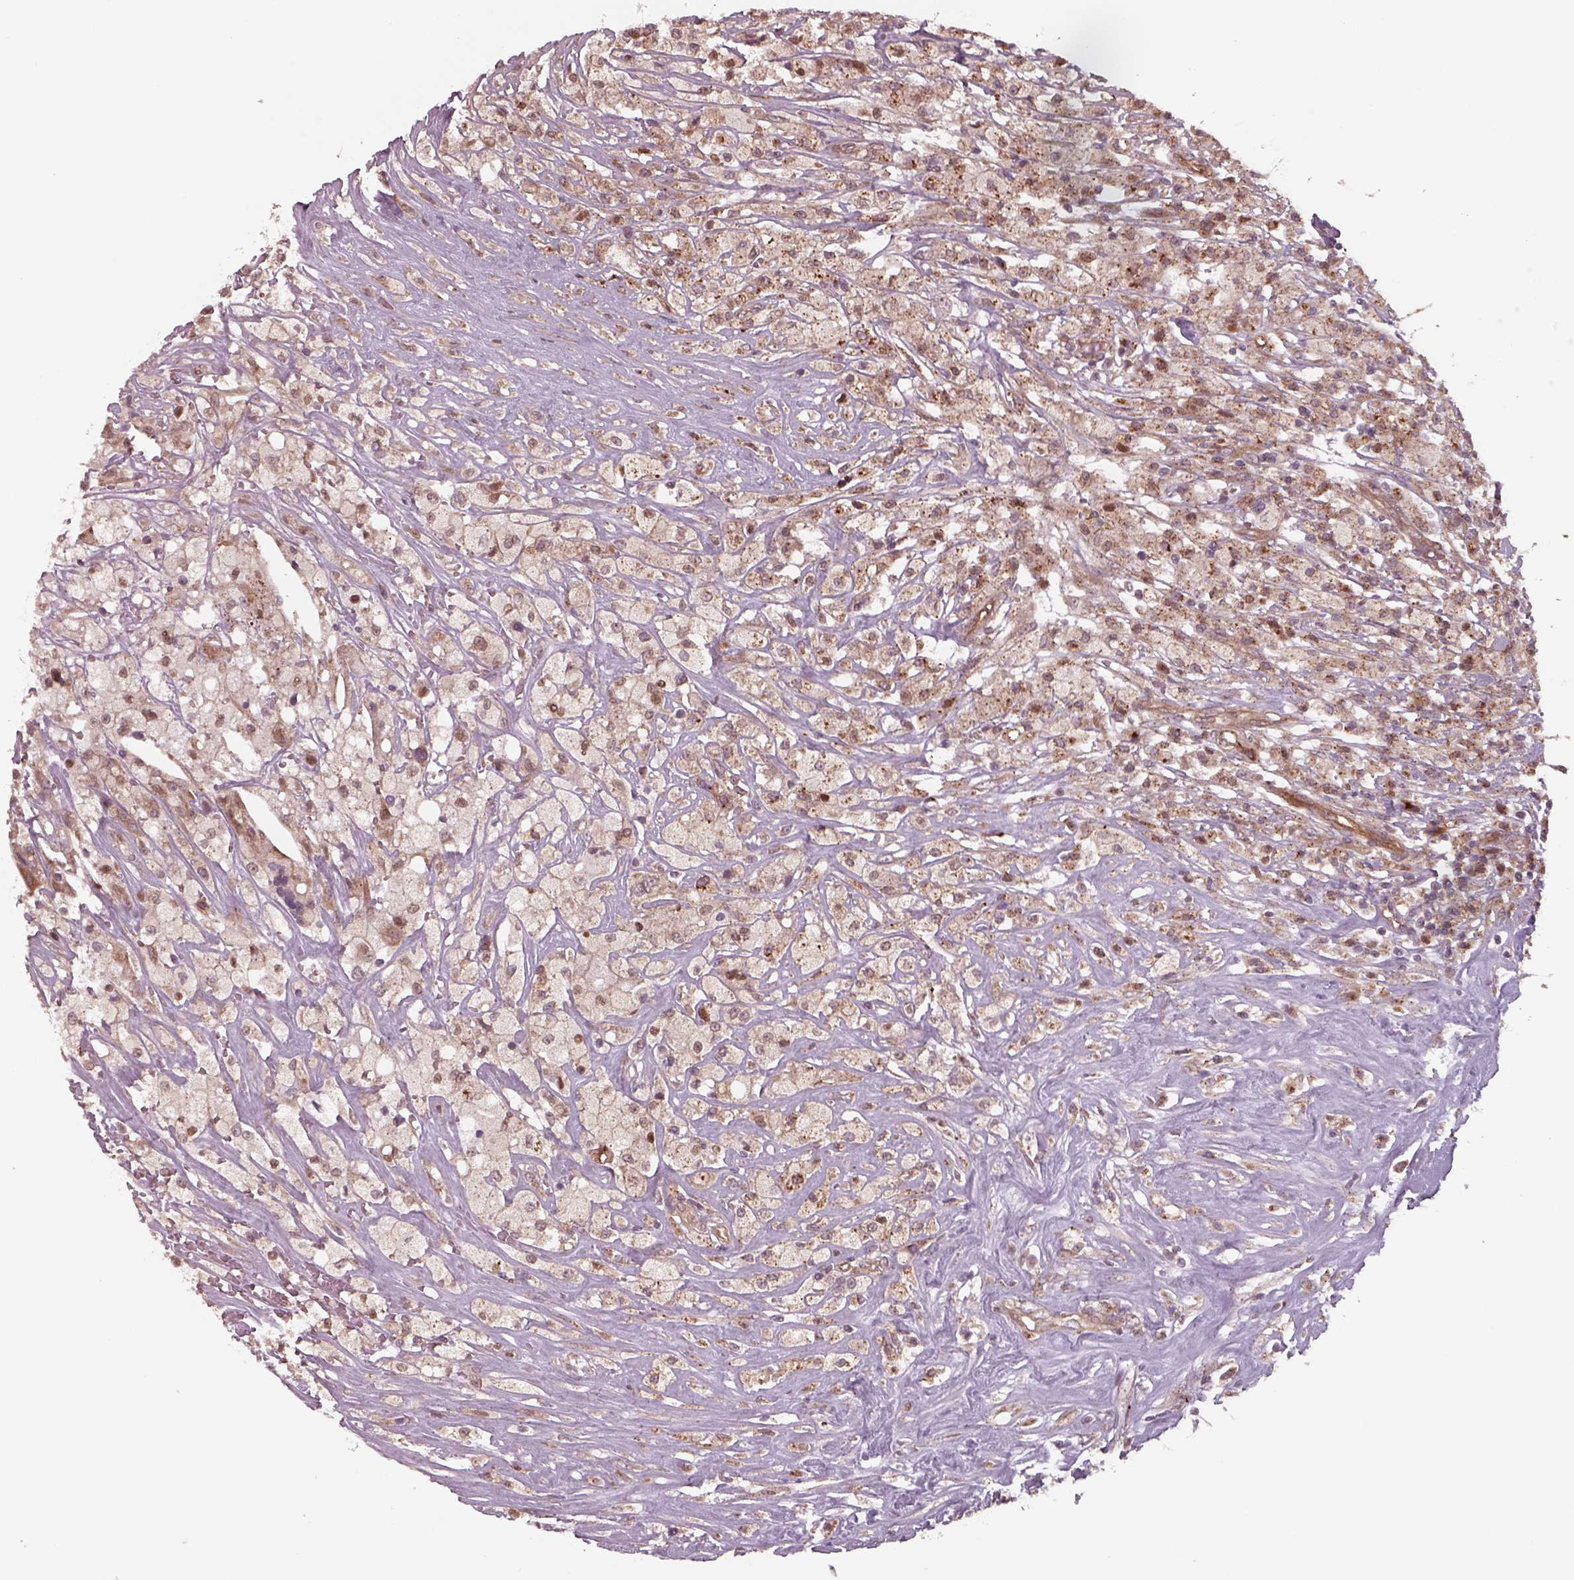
{"staining": {"intensity": "strong", "quantity": ">75%", "location": "cytoplasmic/membranous"}, "tissue": "testis cancer", "cell_type": "Tumor cells", "image_type": "cancer", "snomed": [{"axis": "morphology", "description": "Necrosis, NOS"}, {"axis": "morphology", "description": "Carcinoma, Embryonal, NOS"}, {"axis": "topography", "description": "Testis"}], "caption": "Immunohistochemistry of human testis embryonal carcinoma shows high levels of strong cytoplasmic/membranous positivity in about >75% of tumor cells. The protein of interest is shown in brown color, while the nuclei are stained blue.", "gene": "CHMP3", "patient": {"sex": "male", "age": 19}}